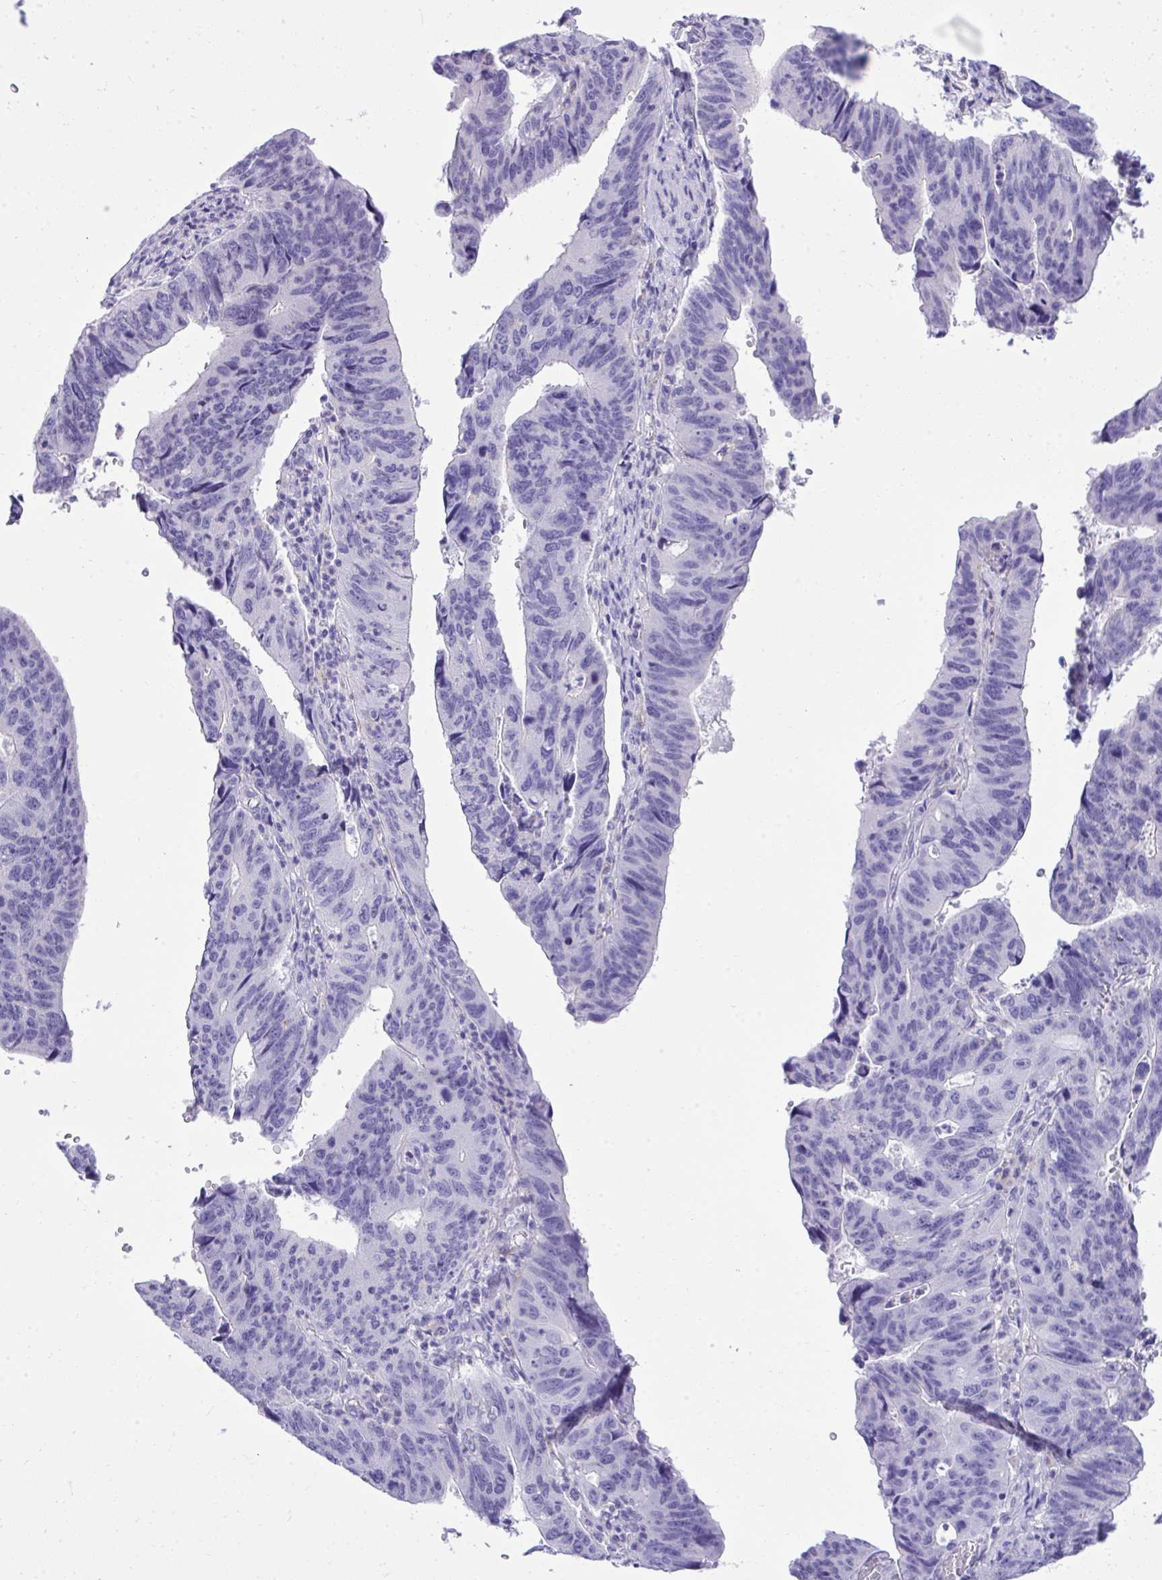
{"staining": {"intensity": "negative", "quantity": "none", "location": "none"}, "tissue": "stomach cancer", "cell_type": "Tumor cells", "image_type": "cancer", "snomed": [{"axis": "morphology", "description": "Adenocarcinoma, NOS"}, {"axis": "topography", "description": "Stomach"}], "caption": "Tumor cells are negative for protein expression in human stomach cancer.", "gene": "ST6GALNAC3", "patient": {"sex": "male", "age": 59}}